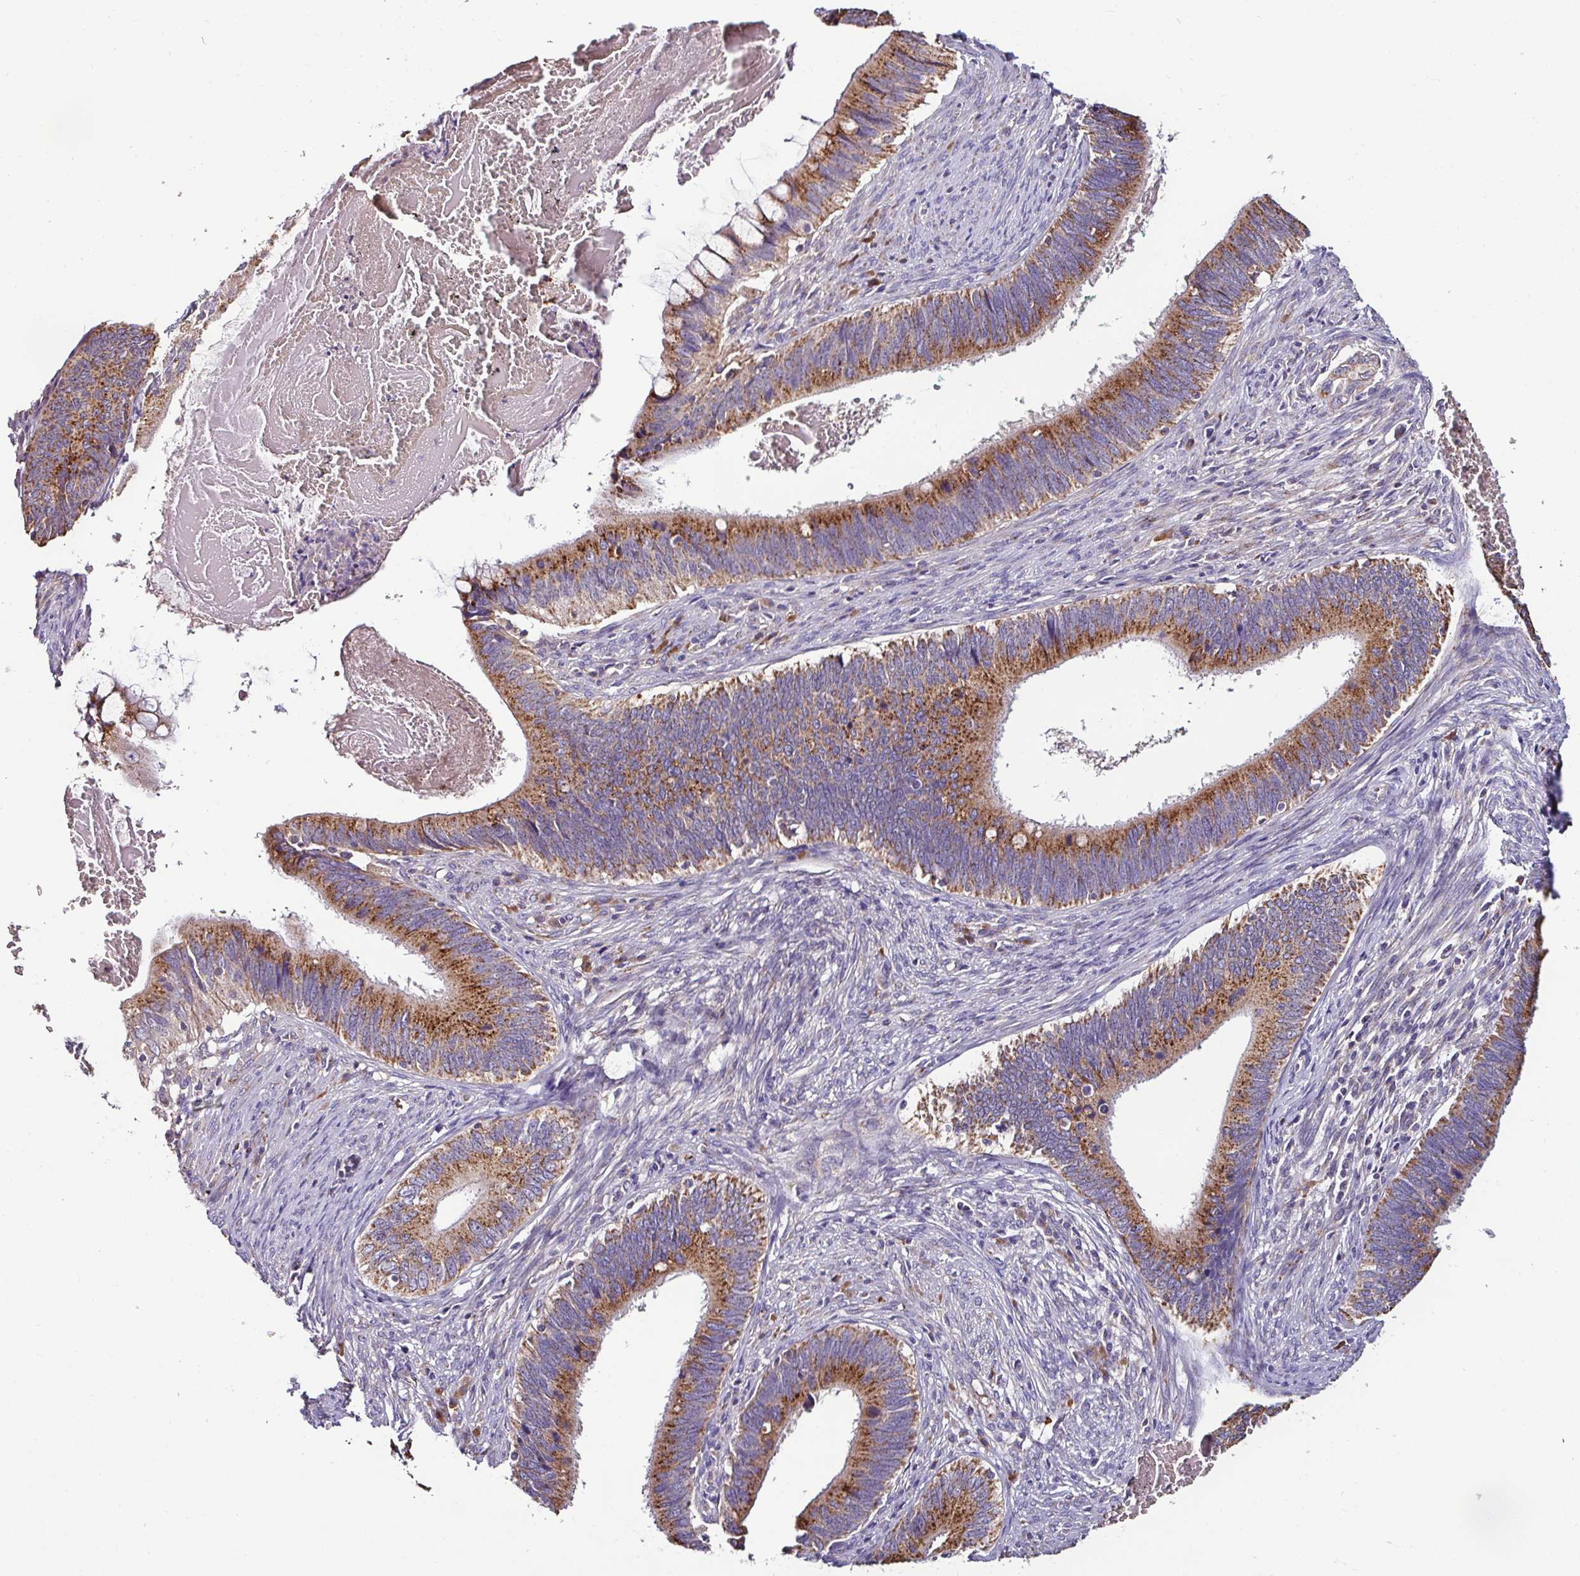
{"staining": {"intensity": "strong", "quantity": ">75%", "location": "cytoplasmic/membranous"}, "tissue": "cervical cancer", "cell_type": "Tumor cells", "image_type": "cancer", "snomed": [{"axis": "morphology", "description": "Adenocarcinoma, NOS"}, {"axis": "topography", "description": "Cervix"}], "caption": "Immunohistochemical staining of cervical adenocarcinoma demonstrates high levels of strong cytoplasmic/membranous positivity in about >75% of tumor cells.", "gene": "CPD", "patient": {"sex": "female", "age": 42}}